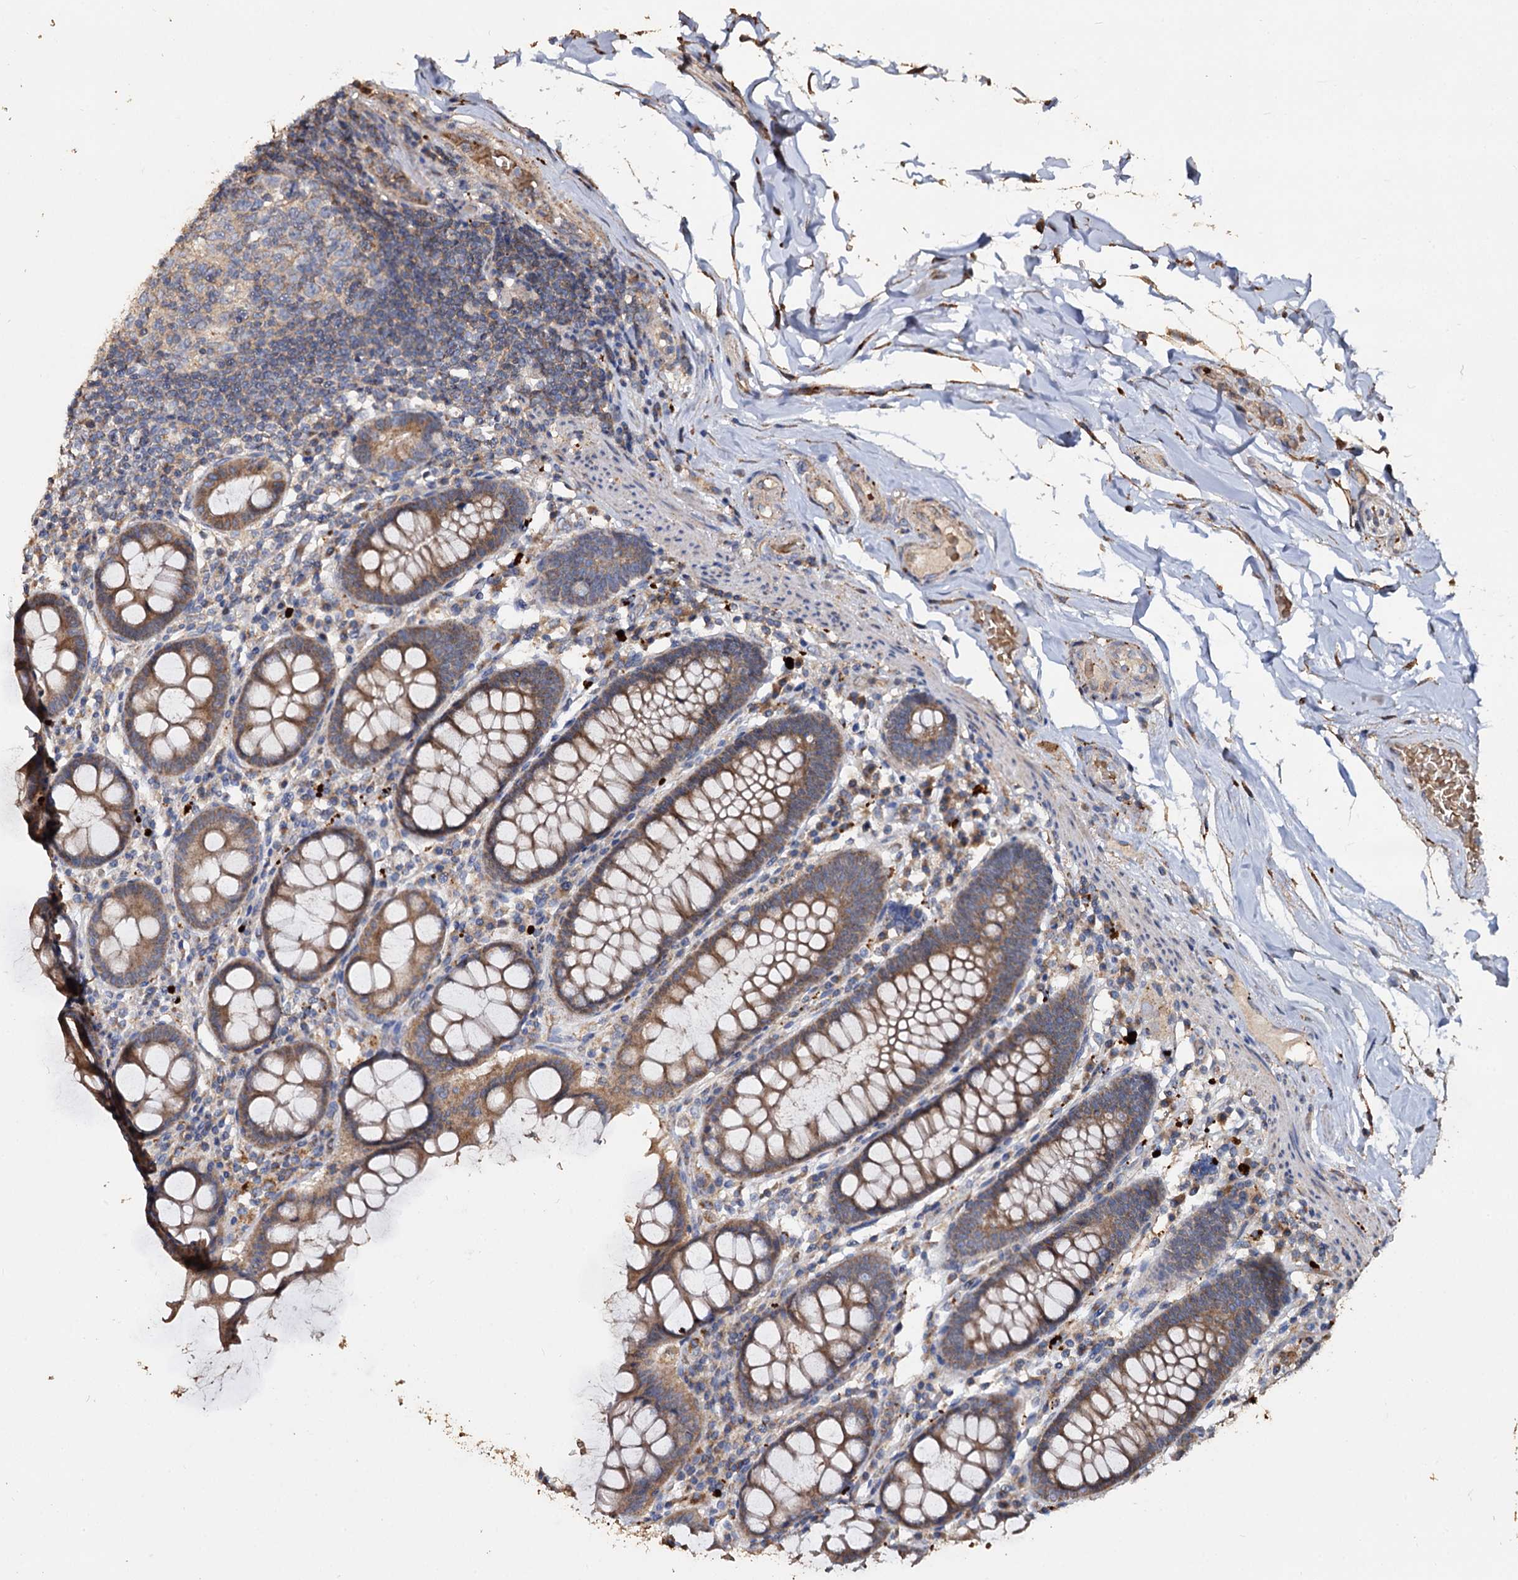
{"staining": {"intensity": "moderate", "quantity": "25%-75%", "location": "cytoplasmic/membranous"}, "tissue": "colon", "cell_type": "Endothelial cells", "image_type": "normal", "snomed": [{"axis": "morphology", "description": "Normal tissue, NOS"}, {"axis": "topography", "description": "Colon"}], "caption": "Colon stained for a protein reveals moderate cytoplasmic/membranous positivity in endothelial cells. The staining was performed using DAB, with brown indicating positive protein expression. Nuclei are stained blue with hematoxylin.", "gene": "NOTCH2NLA", "patient": {"sex": "female", "age": 79}}